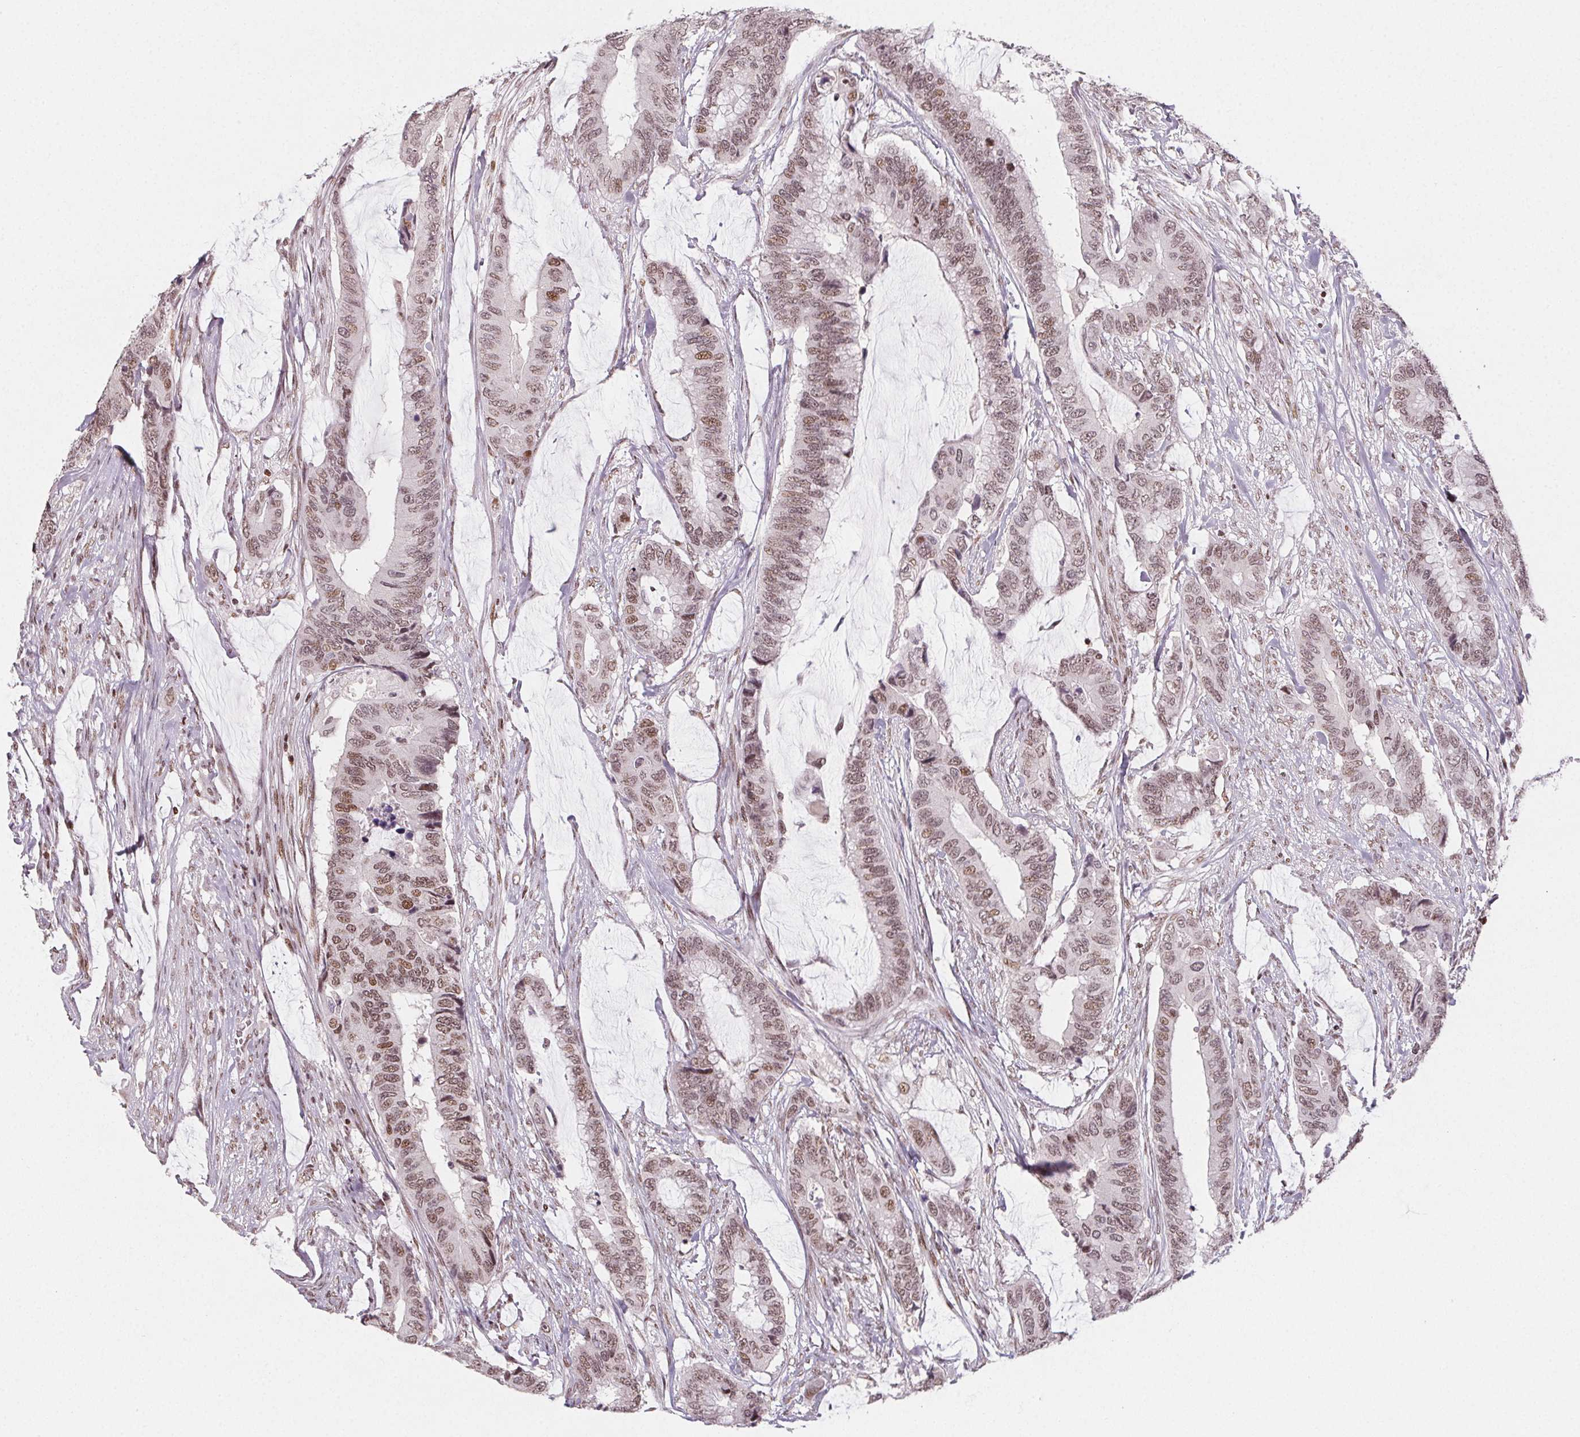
{"staining": {"intensity": "moderate", "quantity": ">75%", "location": "nuclear"}, "tissue": "colorectal cancer", "cell_type": "Tumor cells", "image_type": "cancer", "snomed": [{"axis": "morphology", "description": "Adenocarcinoma, NOS"}, {"axis": "topography", "description": "Rectum"}], "caption": "A histopathology image of colorectal cancer stained for a protein demonstrates moderate nuclear brown staining in tumor cells.", "gene": "KMT2A", "patient": {"sex": "female", "age": 59}}